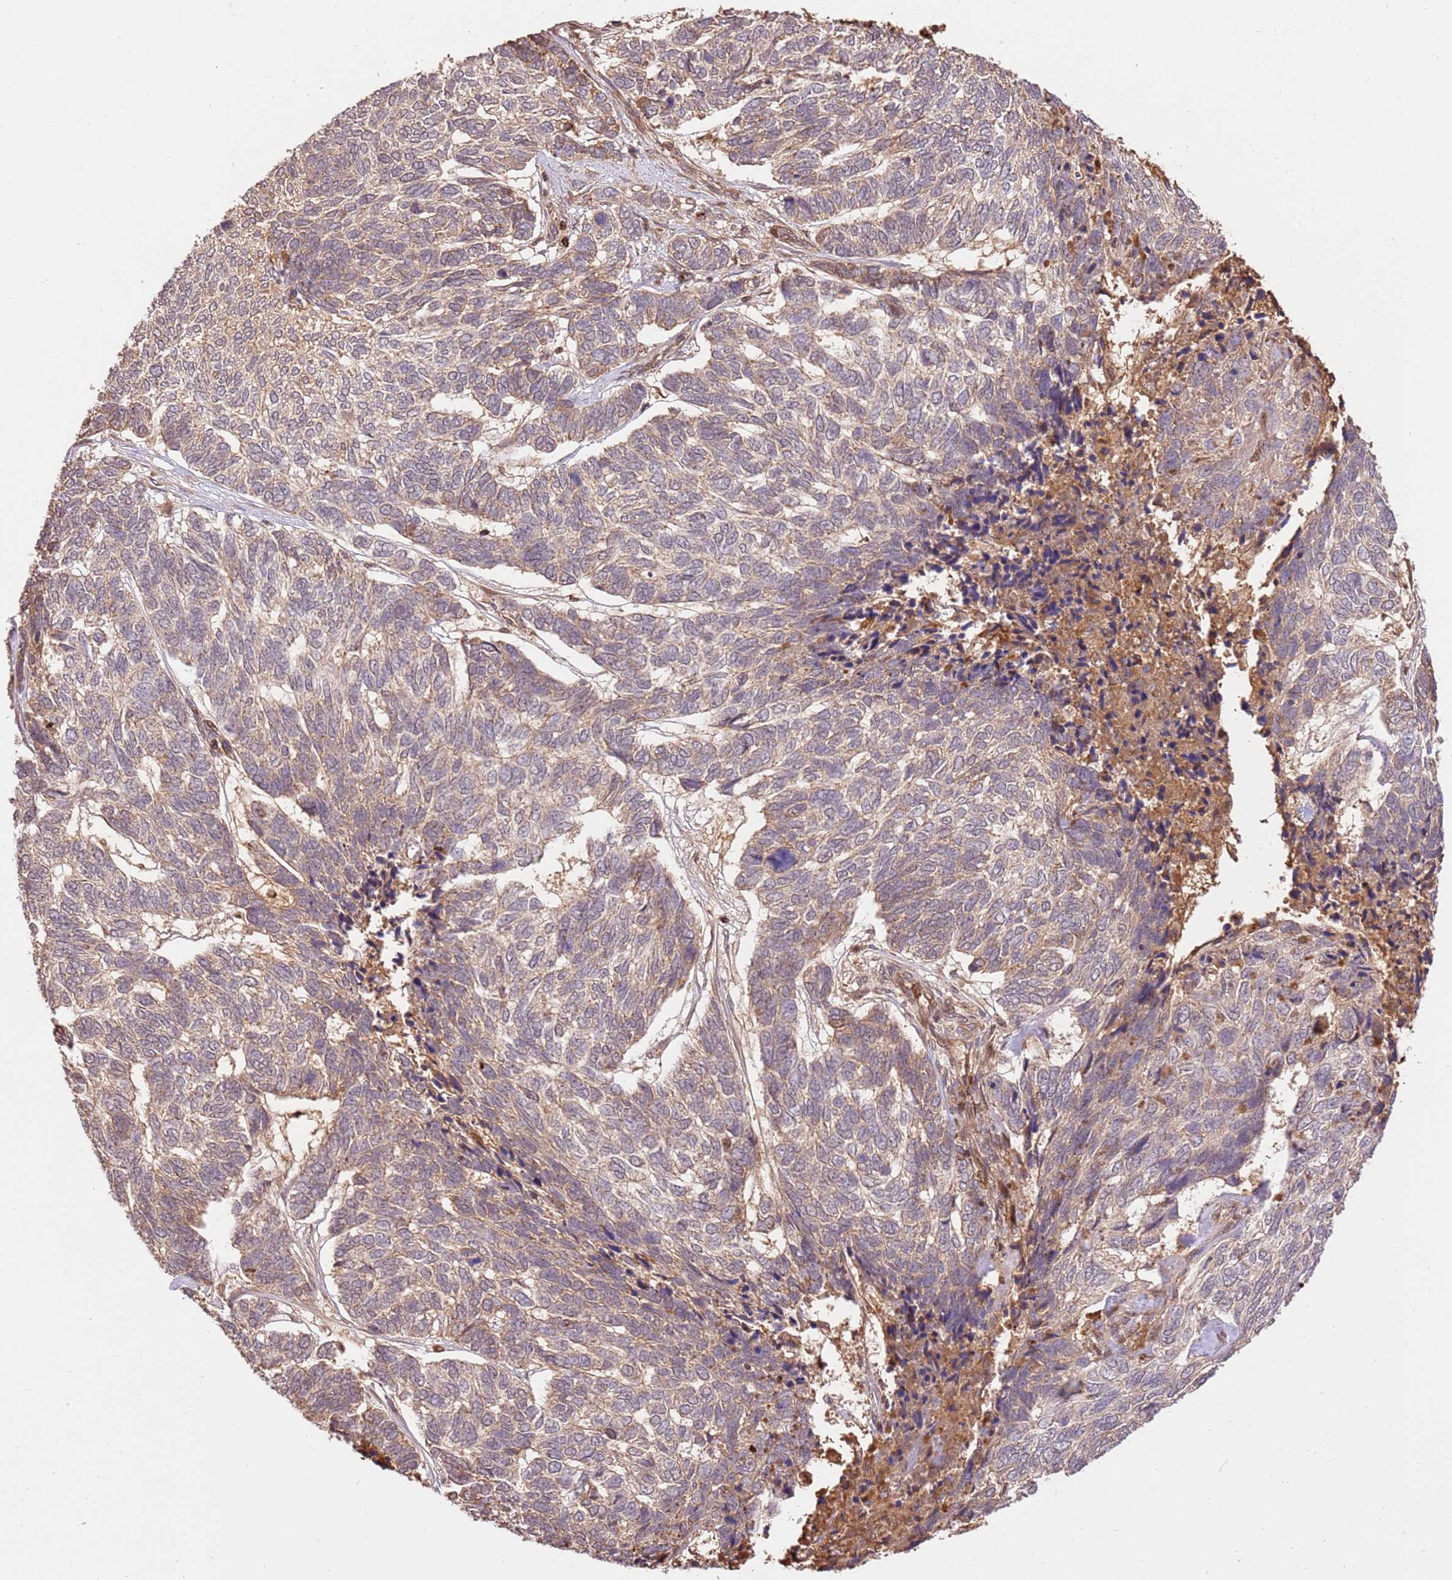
{"staining": {"intensity": "weak", "quantity": ">75%", "location": "cytoplasmic/membranous"}, "tissue": "skin cancer", "cell_type": "Tumor cells", "image_type": "cancer", "snomed": [{"axis": "morphology", "description": "Basal cell carcinoma"}, {"axis": "topography", "description": "Skin"}], "caption": "Skin cancer was stained to show a protein in brown. There is low levels of weak cytoplasmic/membranous expression in approximately >75% of tumor cells.", "gene": "KATNAL2", "patient": {"sex": "female", "age": 65}}